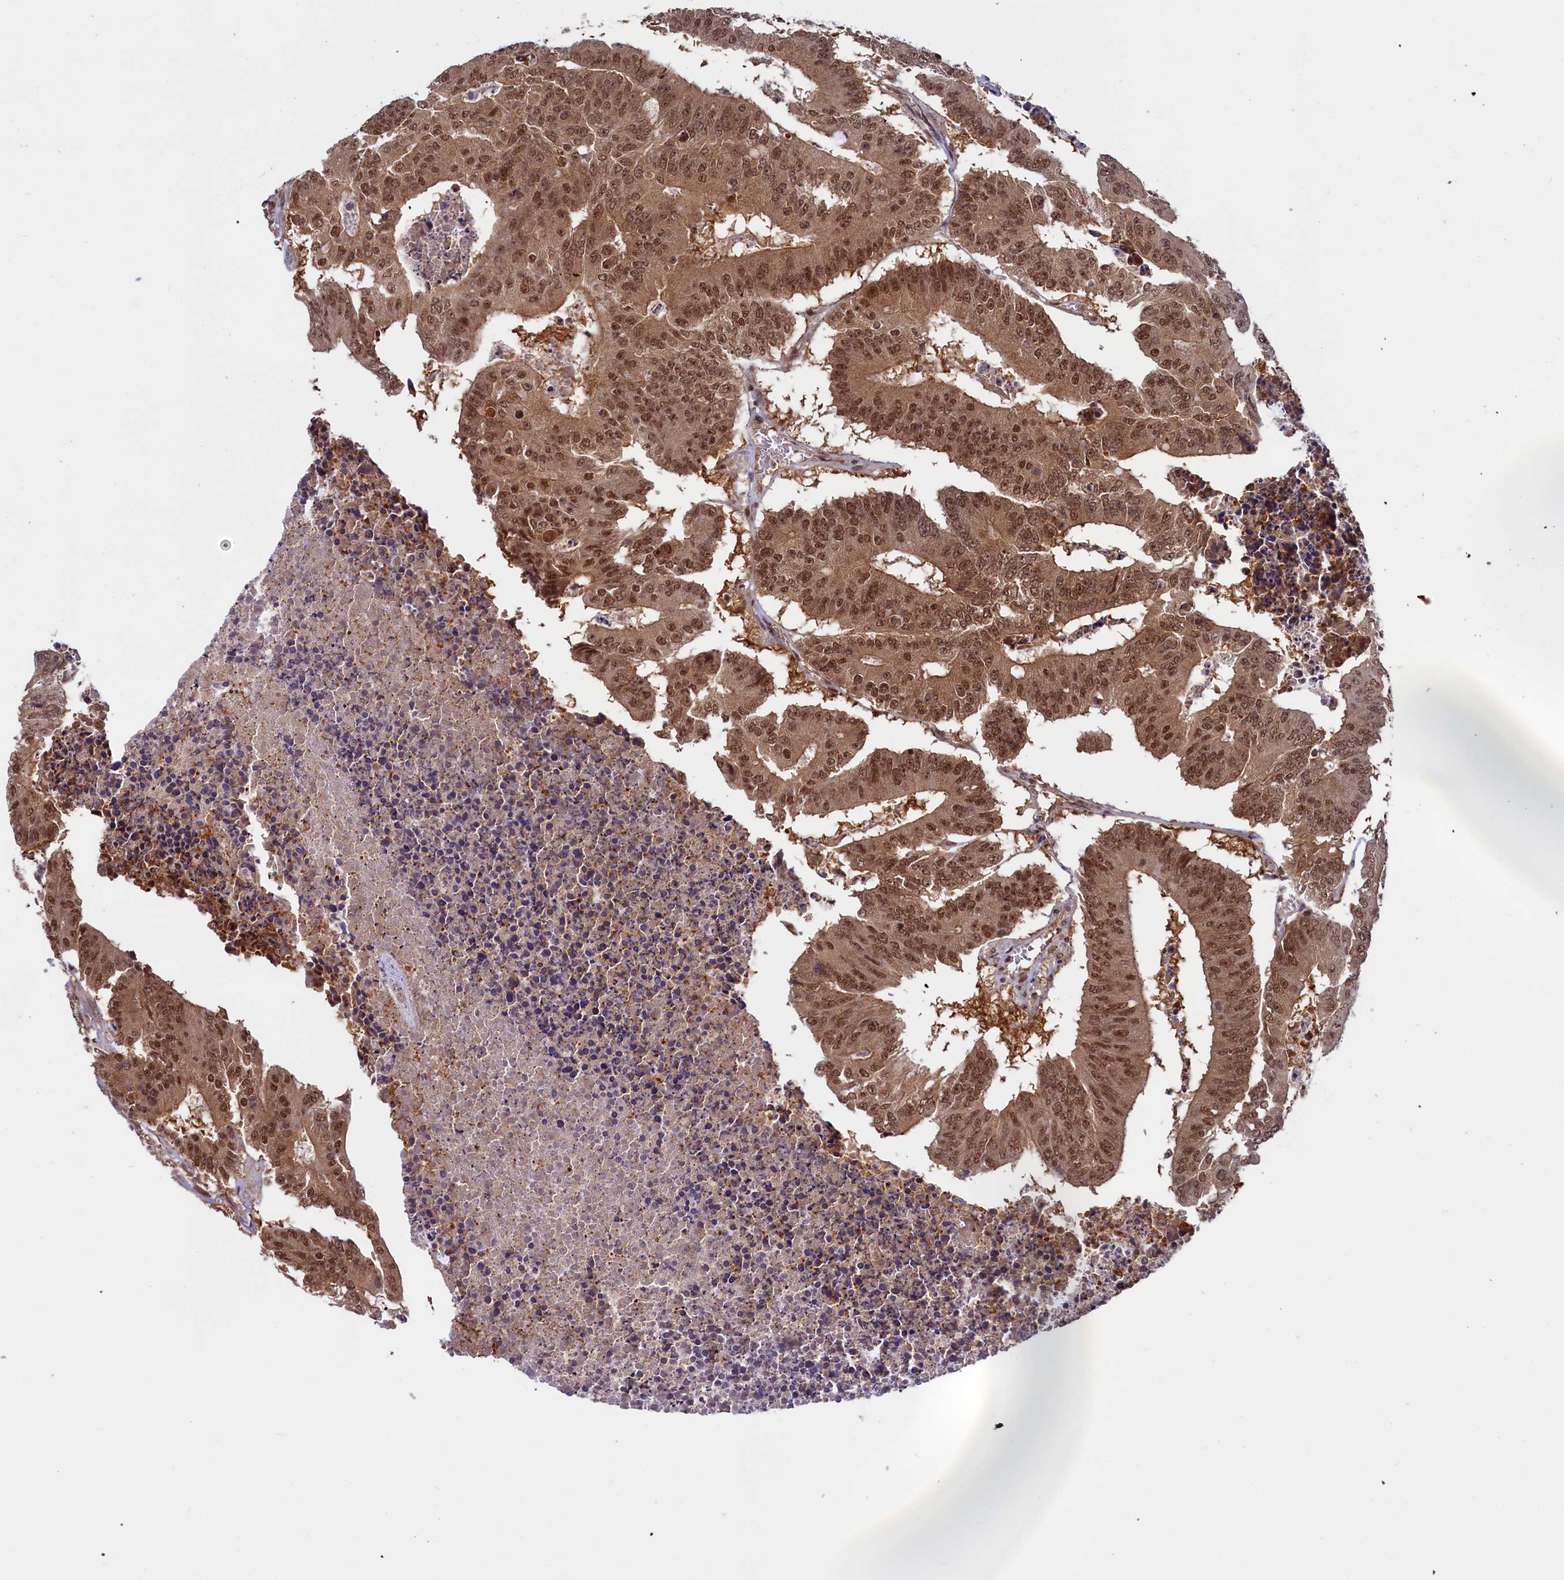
{"staining": {"intensity": "moderate", "quantity": ">75%", "location": "cytoplasmic/membranous,nuclear"}, "tissue": "colorectal cancer", "cell_type": "Tumor cells", "image_type": "cancer", "snomed": [{"axis": "morphology", "description": "Adenocarcinoma, NOS"}, {"axis": "topography", "description": "Colon"}], "caption": "Immunohistochemical staining of colorectal cancer shows moderate cytoplasmic/membranous and nuclear protein expression in approximately >75% of tumor cells. The protein is stained brown, and the nuclei are stained in blue (DAB (3,3'-diaminobenzidine) IHC with brightfield microscopy, high magnification).", "gene": "SLC7A6OS", "patient": {"sex": "male", "age": 87}}